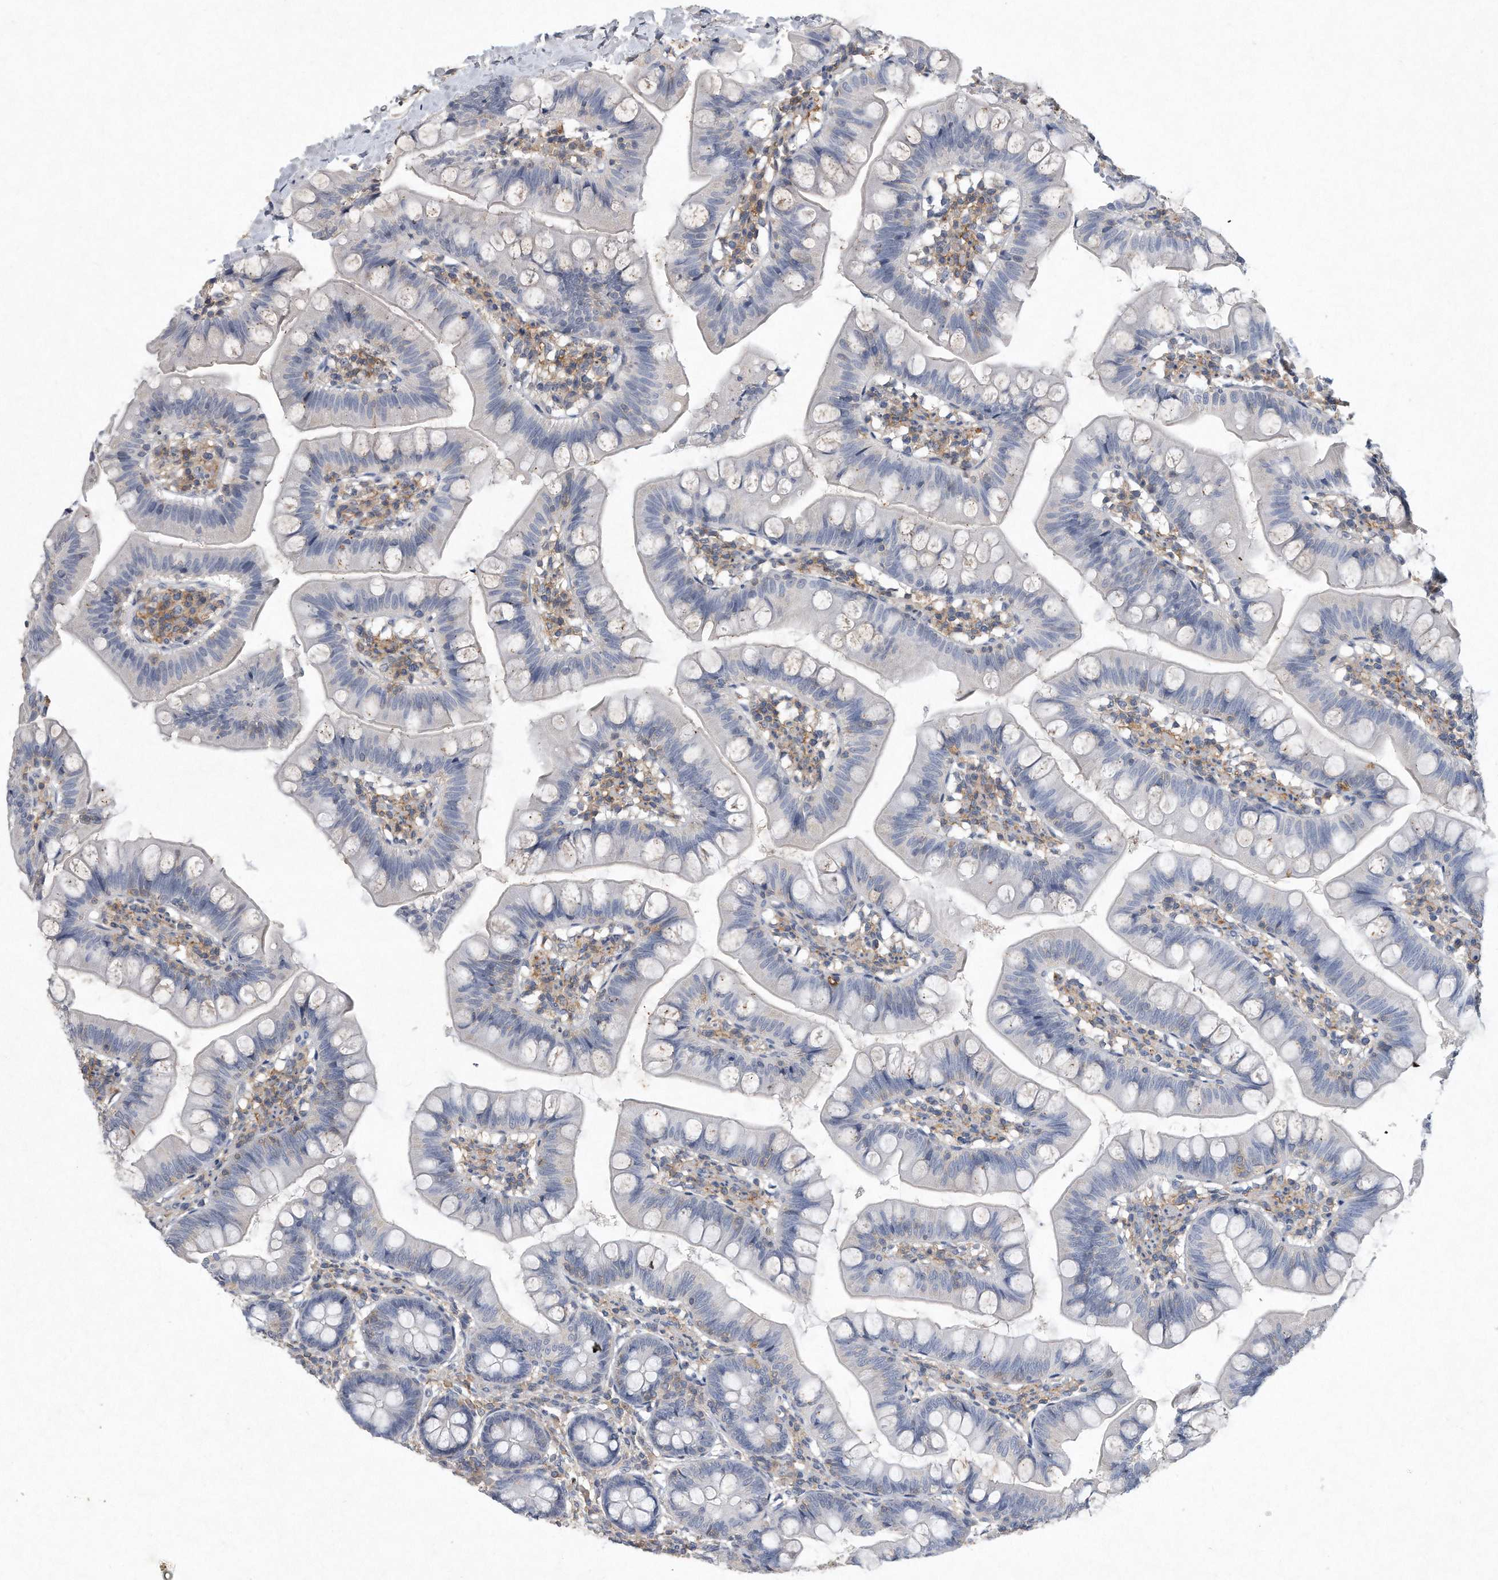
{"staining": {"intensity": "negative", "quantity": "none", "location": "none"}, "tissue": "small intestine", "cell_type": "Glandular cells", "image_type": "normal", "snomed": [{"axis": "morphology", "description": "Normal tissue, NOS"}, {"axis": "topography", "description": "Small intestine"}], "caption": "DAB (3,3'-diaminobenzidine) immunohistochemical staining of unremarkable human small intestine shows no significant staining in glandular cells.", "gene": "PGBD2", "patient": {"sex": "male", "age": 7}}